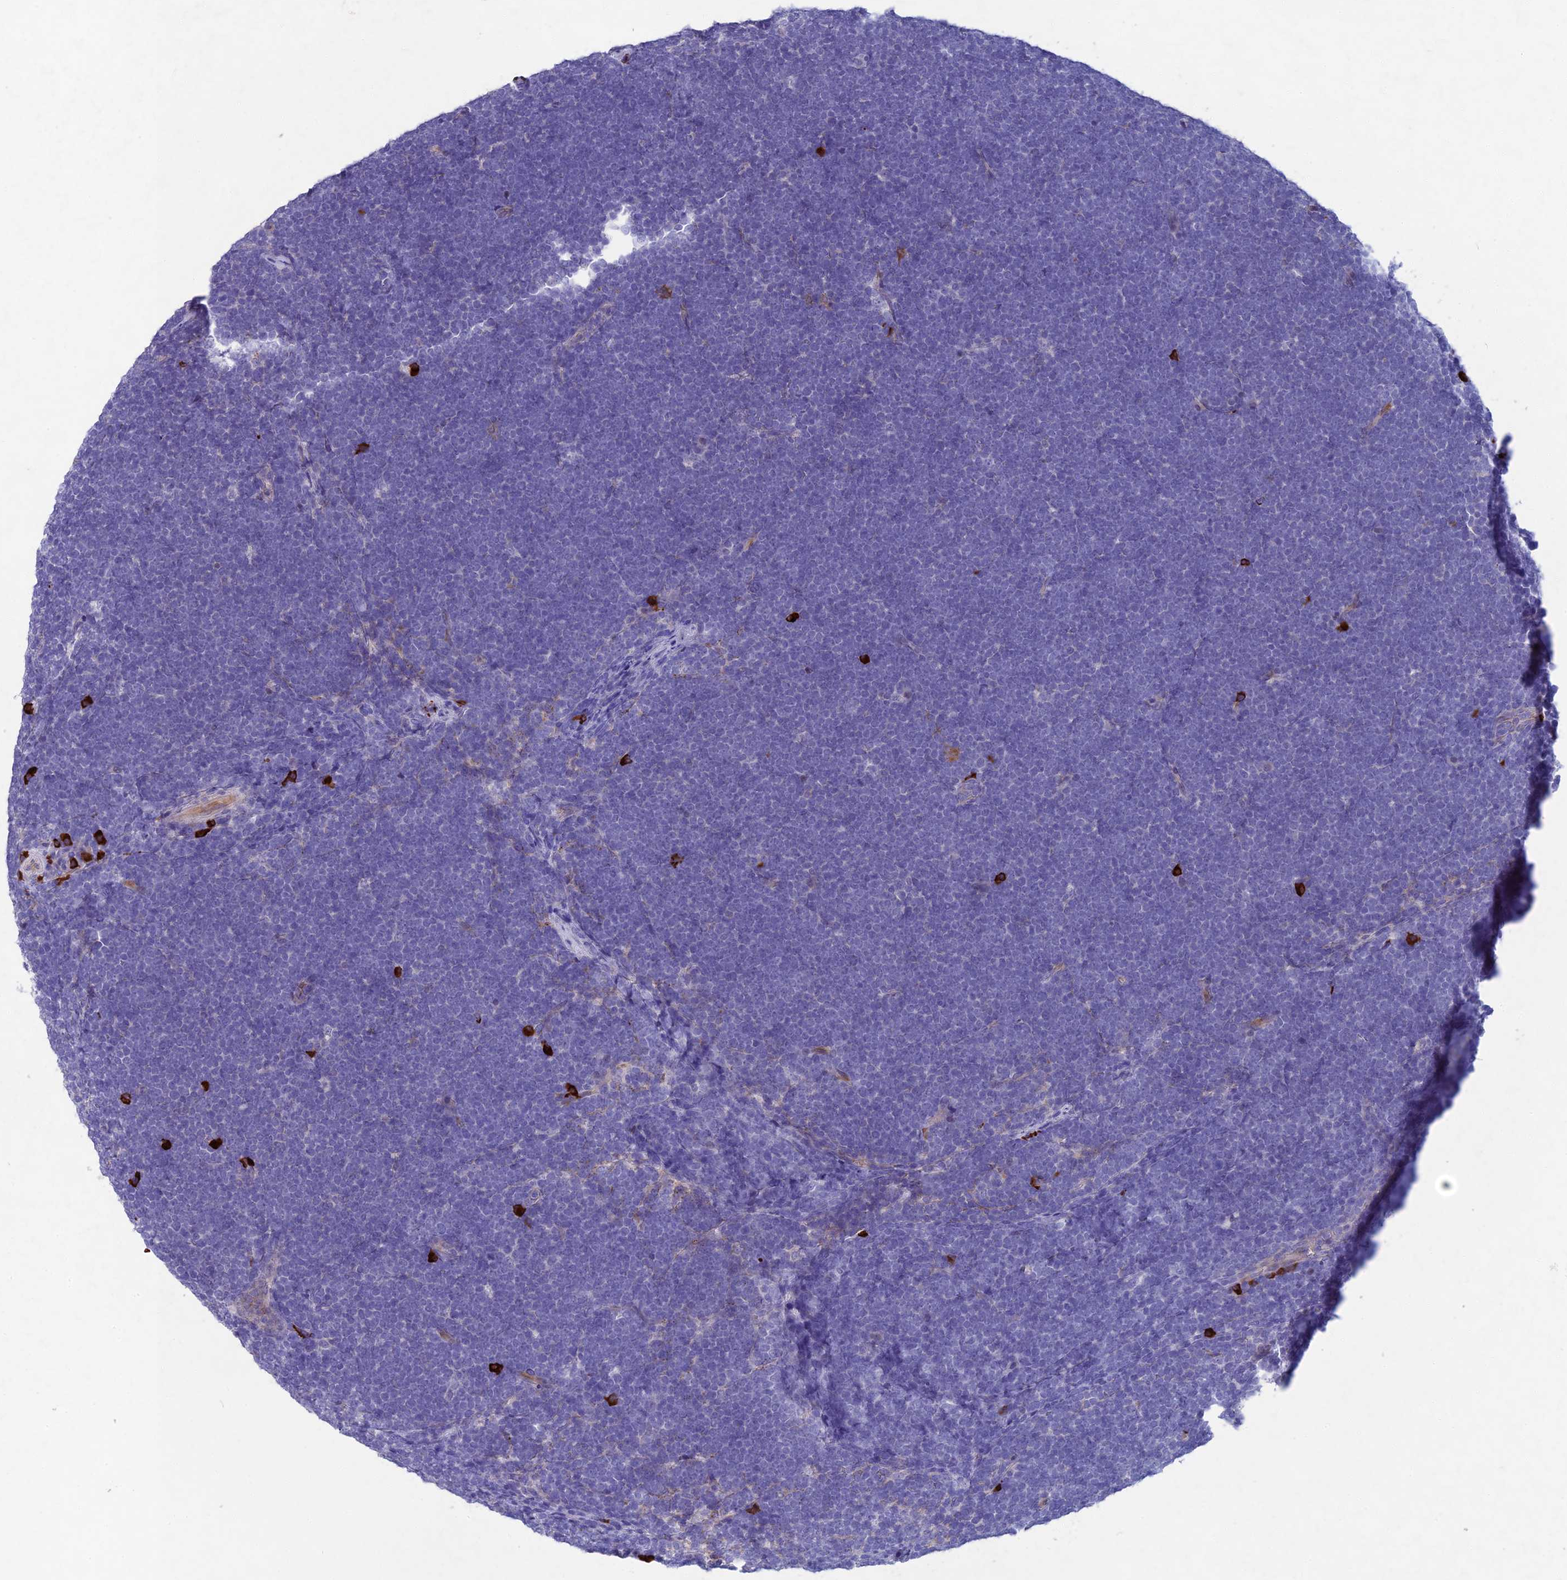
{"staining": {"intensity": "negative", "quantity": "none", "location": "none"}, "tissue": "lymphoma", "cell_type": "Tumor cells", "image_type": "cancer", "snomed": [{"axis": "morphology", "description": "Malignant lymphoma, non-Hodgkin's type, High grade"}, {"axis": "topography", "description": "Lymph node"}], "caption": "This is an IHC histopathology image of human lymphoma. There is no staining in tumor cells.", "gene": "SNAP91", "patient": {"sex": "male", "age": 13}}